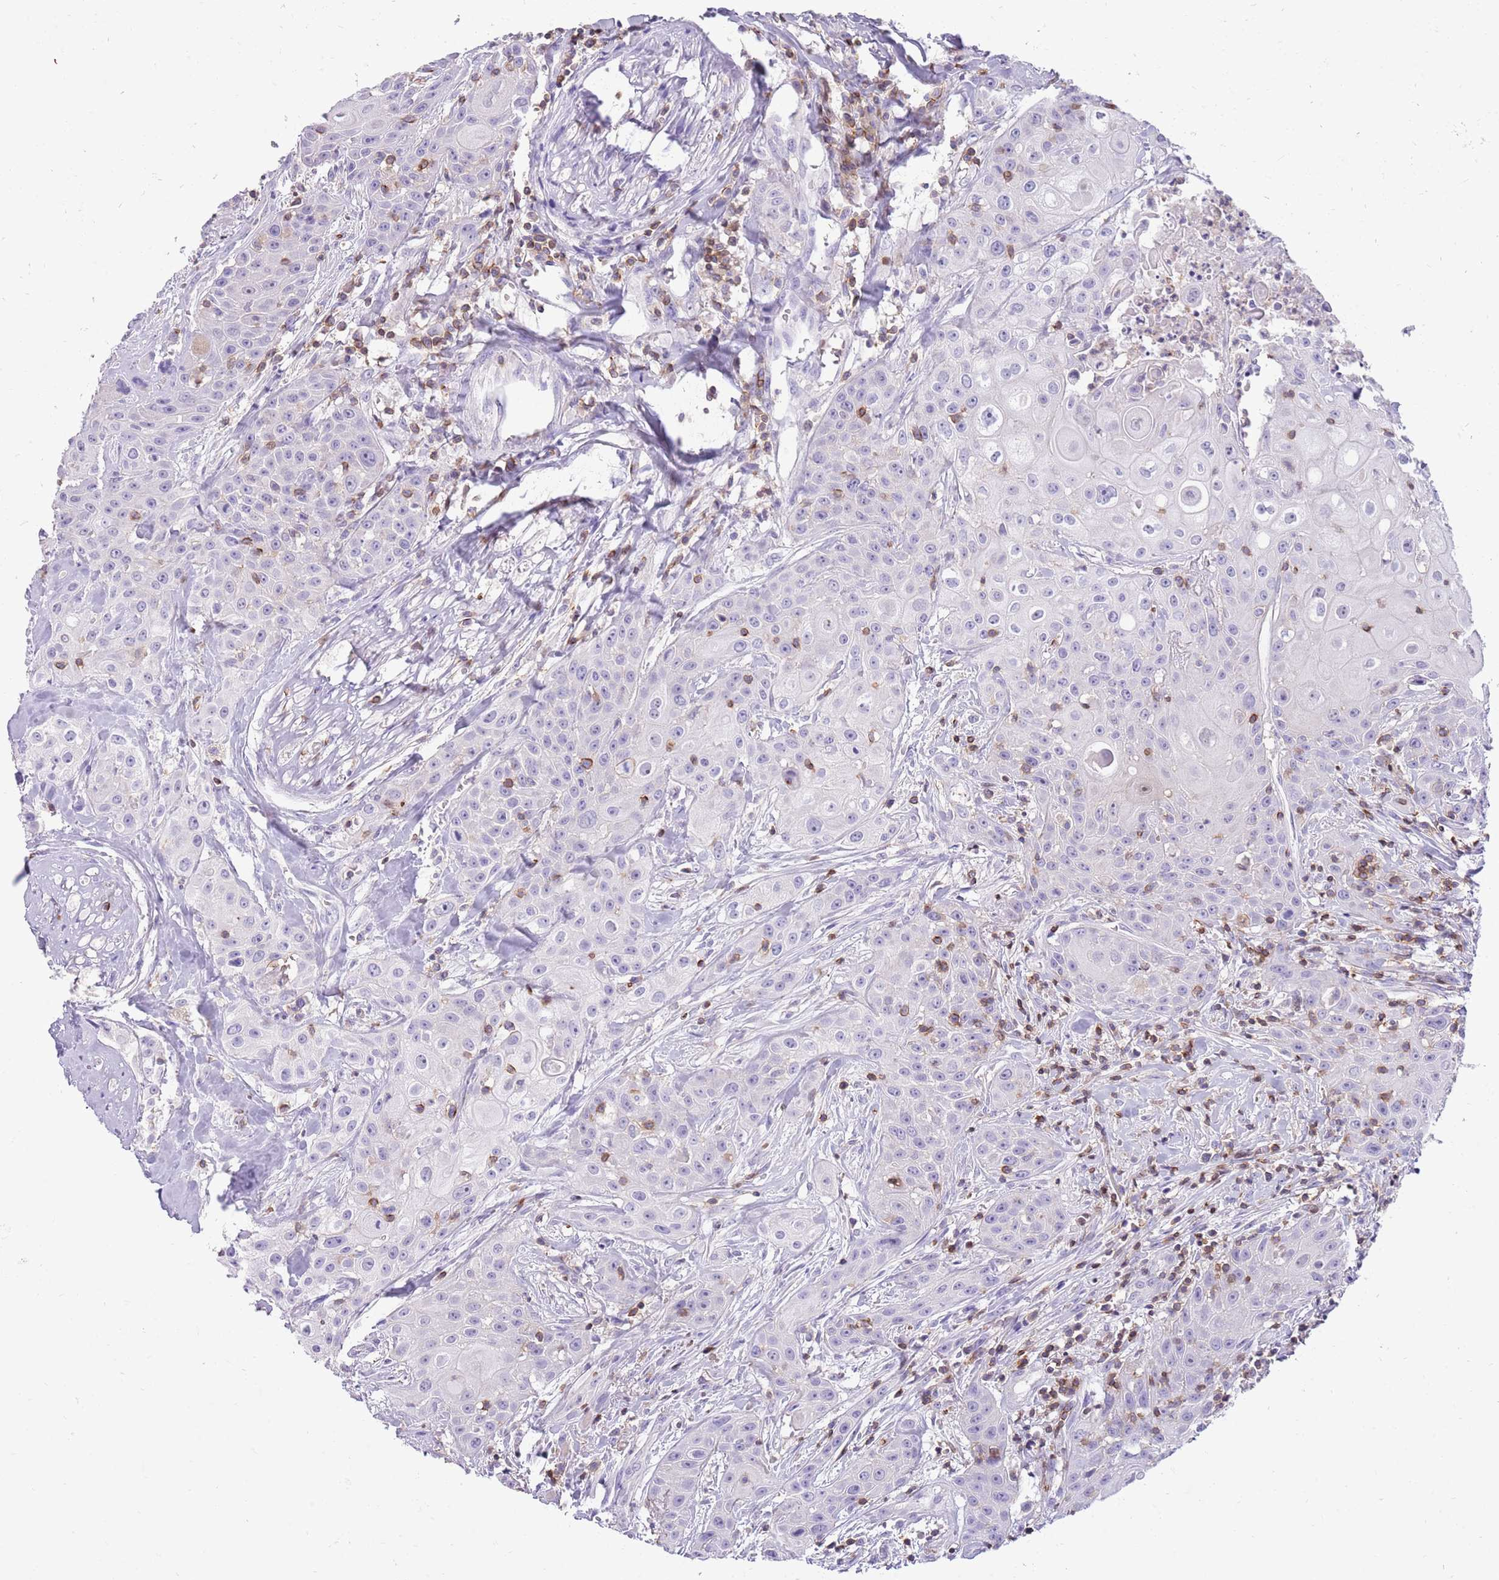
{"staining": {"intensity": "negative", "quantity": "none", "location": "none"}, "tissue": "head and neck cancer", "cell_type": "Tumor cells", "image_type": "cancer", "snomed": [{"axis": "morphology", "description": "Squamous cell carcinoma, NOS"}, {"axis": "topography", "description": "Oral tissue"}, {"axis": "topography", "description": "Head-Neck"}], "caption": "The histopathology image reveals no significant positivity in tumor cells of head and neck cancer.", "gene": "OR4Q3", "patient": {"sex": "female", "age": 82}}